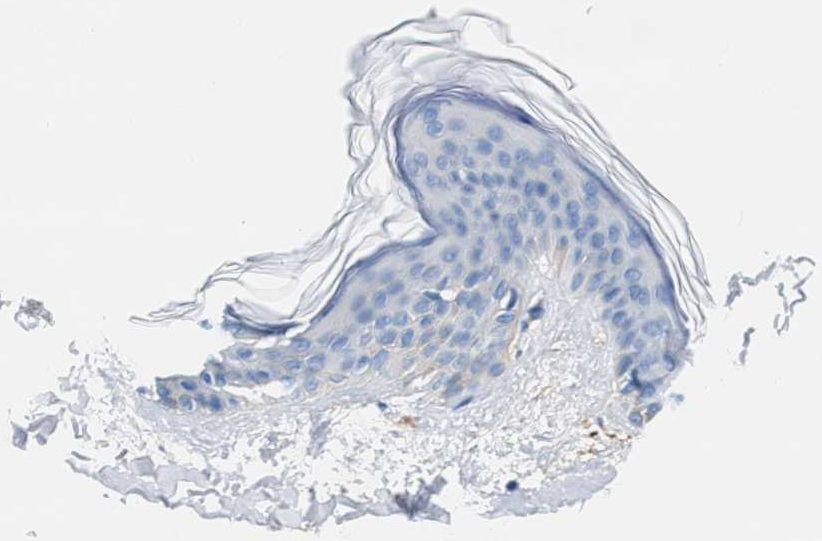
{"staining": {"intensity": "negative", "quantity": "none", "location": "none"}, "tissue": "skin", "cell_type": "Fibroblasts", "image_type": "normal", "snomed": [{"axis": "morphology", "description": "Normal tissue, NOS"}, {"axis": "topography", "description": "Skin"}], "caption": "Micrograph shows no protein staining in fibroblasts of unremarkable skin. (Brightfield microscopy of DAB (3,3'-diaminobenzidine) immunohistochemistry (IHC) at high magnification).", "gene": "GC", "patient": {"sex": "female", "age": 17}}